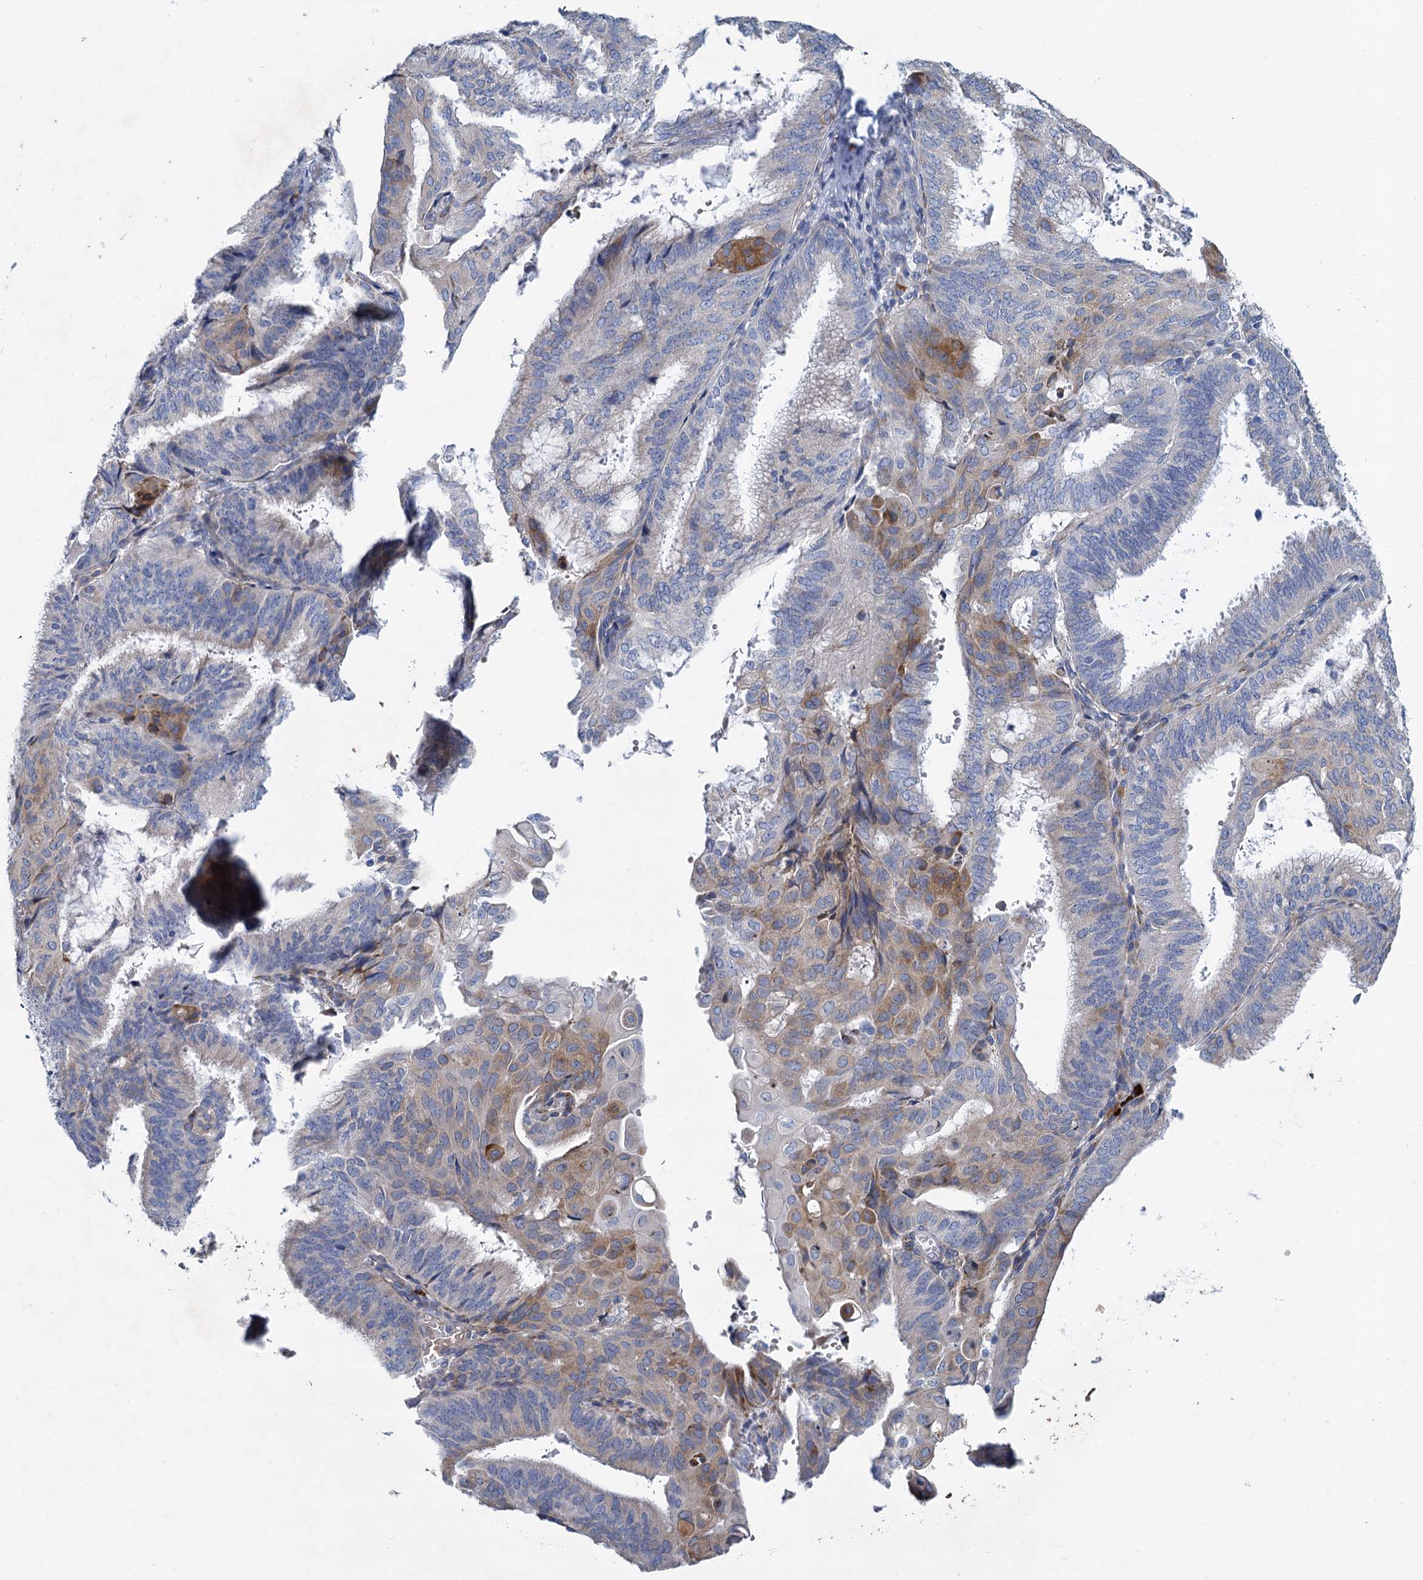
{"staining": {"intensity": "moderate", "quantity": "<25%", "location": "cytoplasmic/membranous"}, "tissue": "endometrial cancer", "cell_type": "Tumor cells", "image_type": "cancer", "snomed": [{"axis": "morphology", "description": "Adenocarcinoma, NOS"}, {"axis": "topography", "description": "Endometrium"}], "caption": "Moderate cytoplasmic/membranous staining for a protein is present in approximately <25% of tumor cells of endometrial cancer (adenocarcinoma) using immunohistochemistry (IHC).", "gene": "PRSS35", "patient": {"sex": "female", "age": 49}}